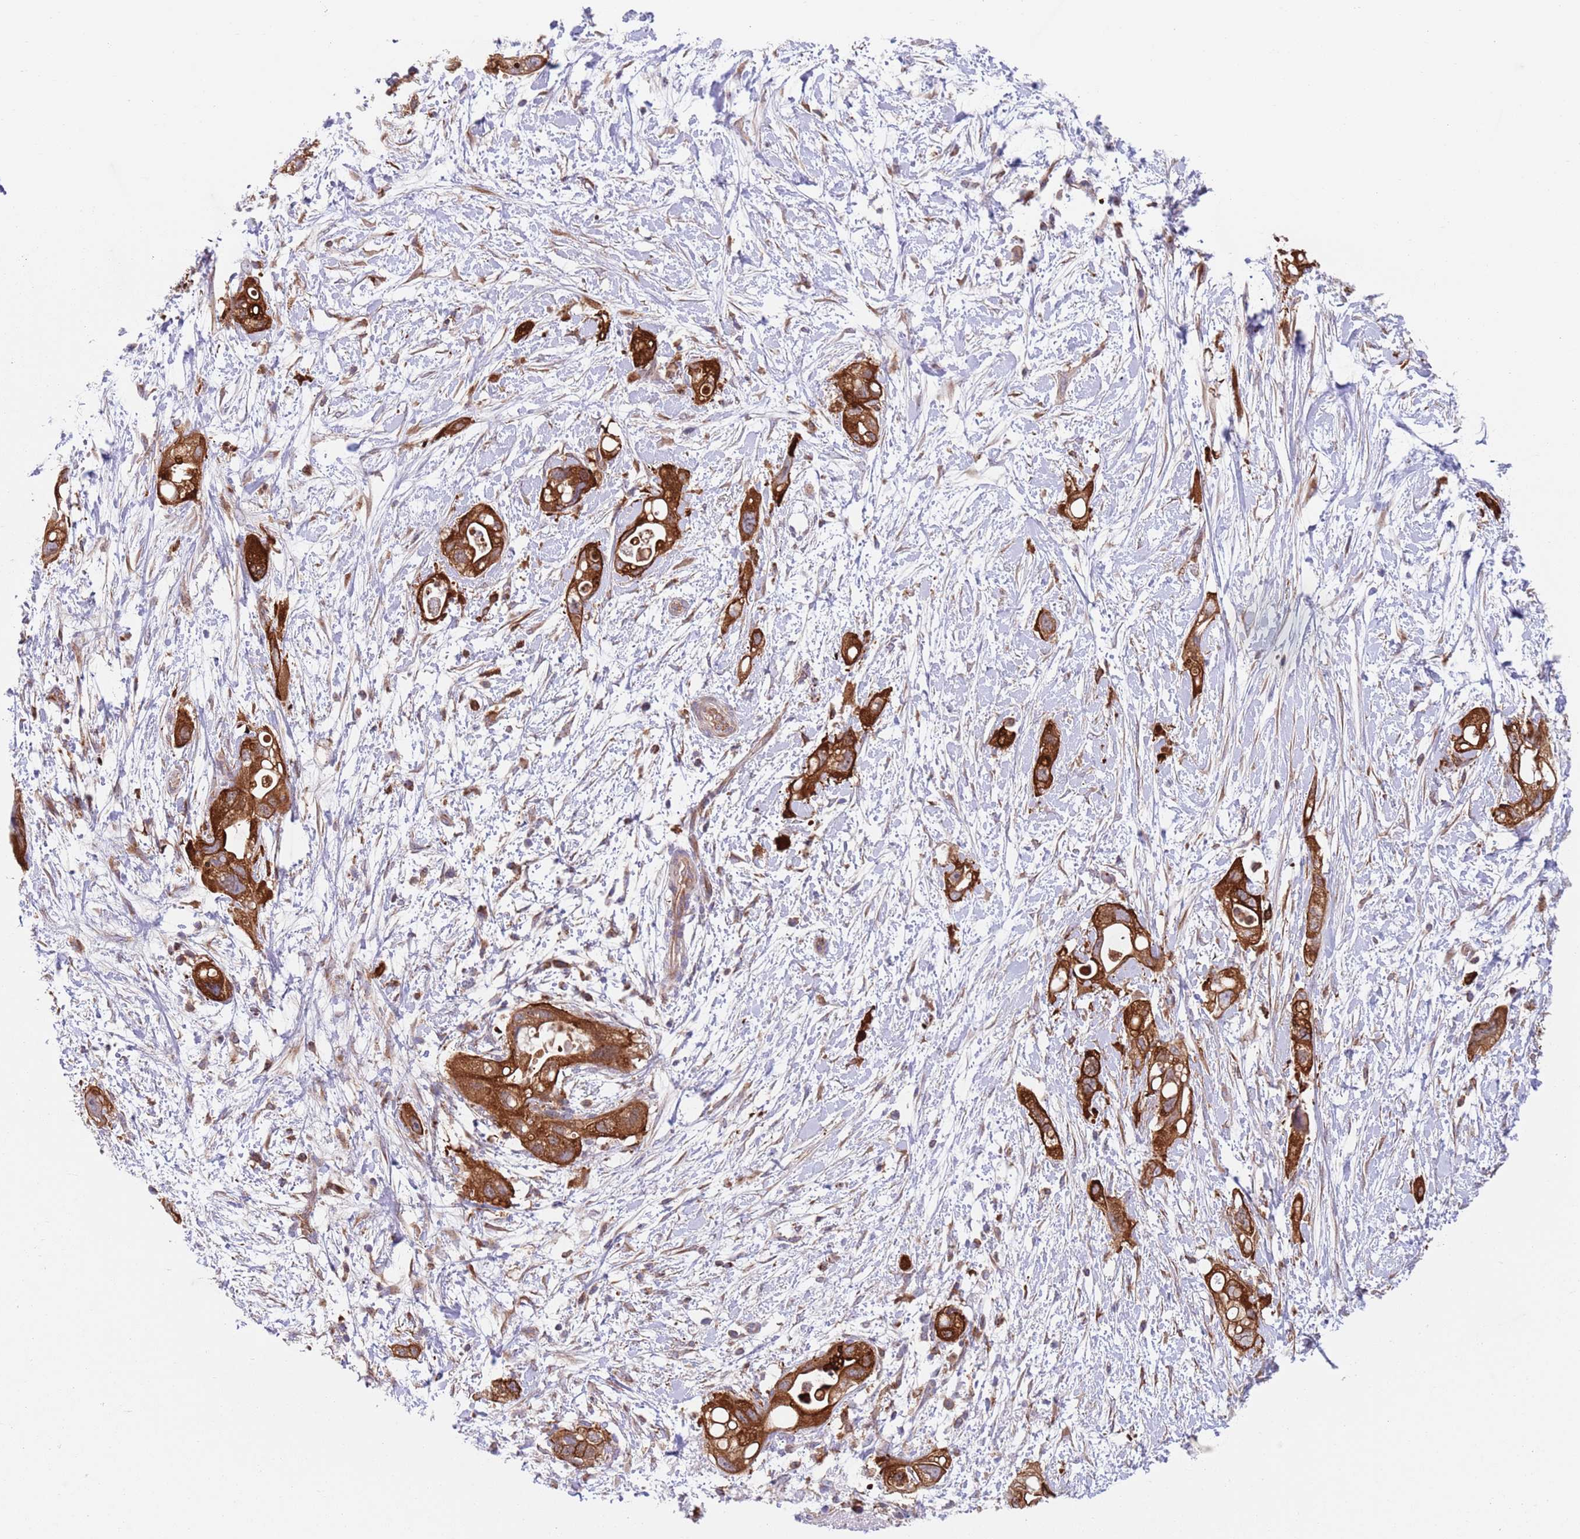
{"staining": {"intensity": "strong", "quantity": ">75%", "location": "cytoplasmic/membranous"}, "tissue": "pancreatic cancer", "cell_type": "Tumor cells", "image_type": "cancer", "snomed": [{"axis": "morphology", "description": "Adenocarcinoma, NOS"}, {"axis": "topography", "description": "Pancreas"}], "caption": "Tumor cells display high levels of strong cytoplasmic/membranous staining in about >75% of cells in human pancreatic cancer (adenocarcinoma).", "gene": "ZMYM5", "patient": {"sex": "female", "age": 72}}